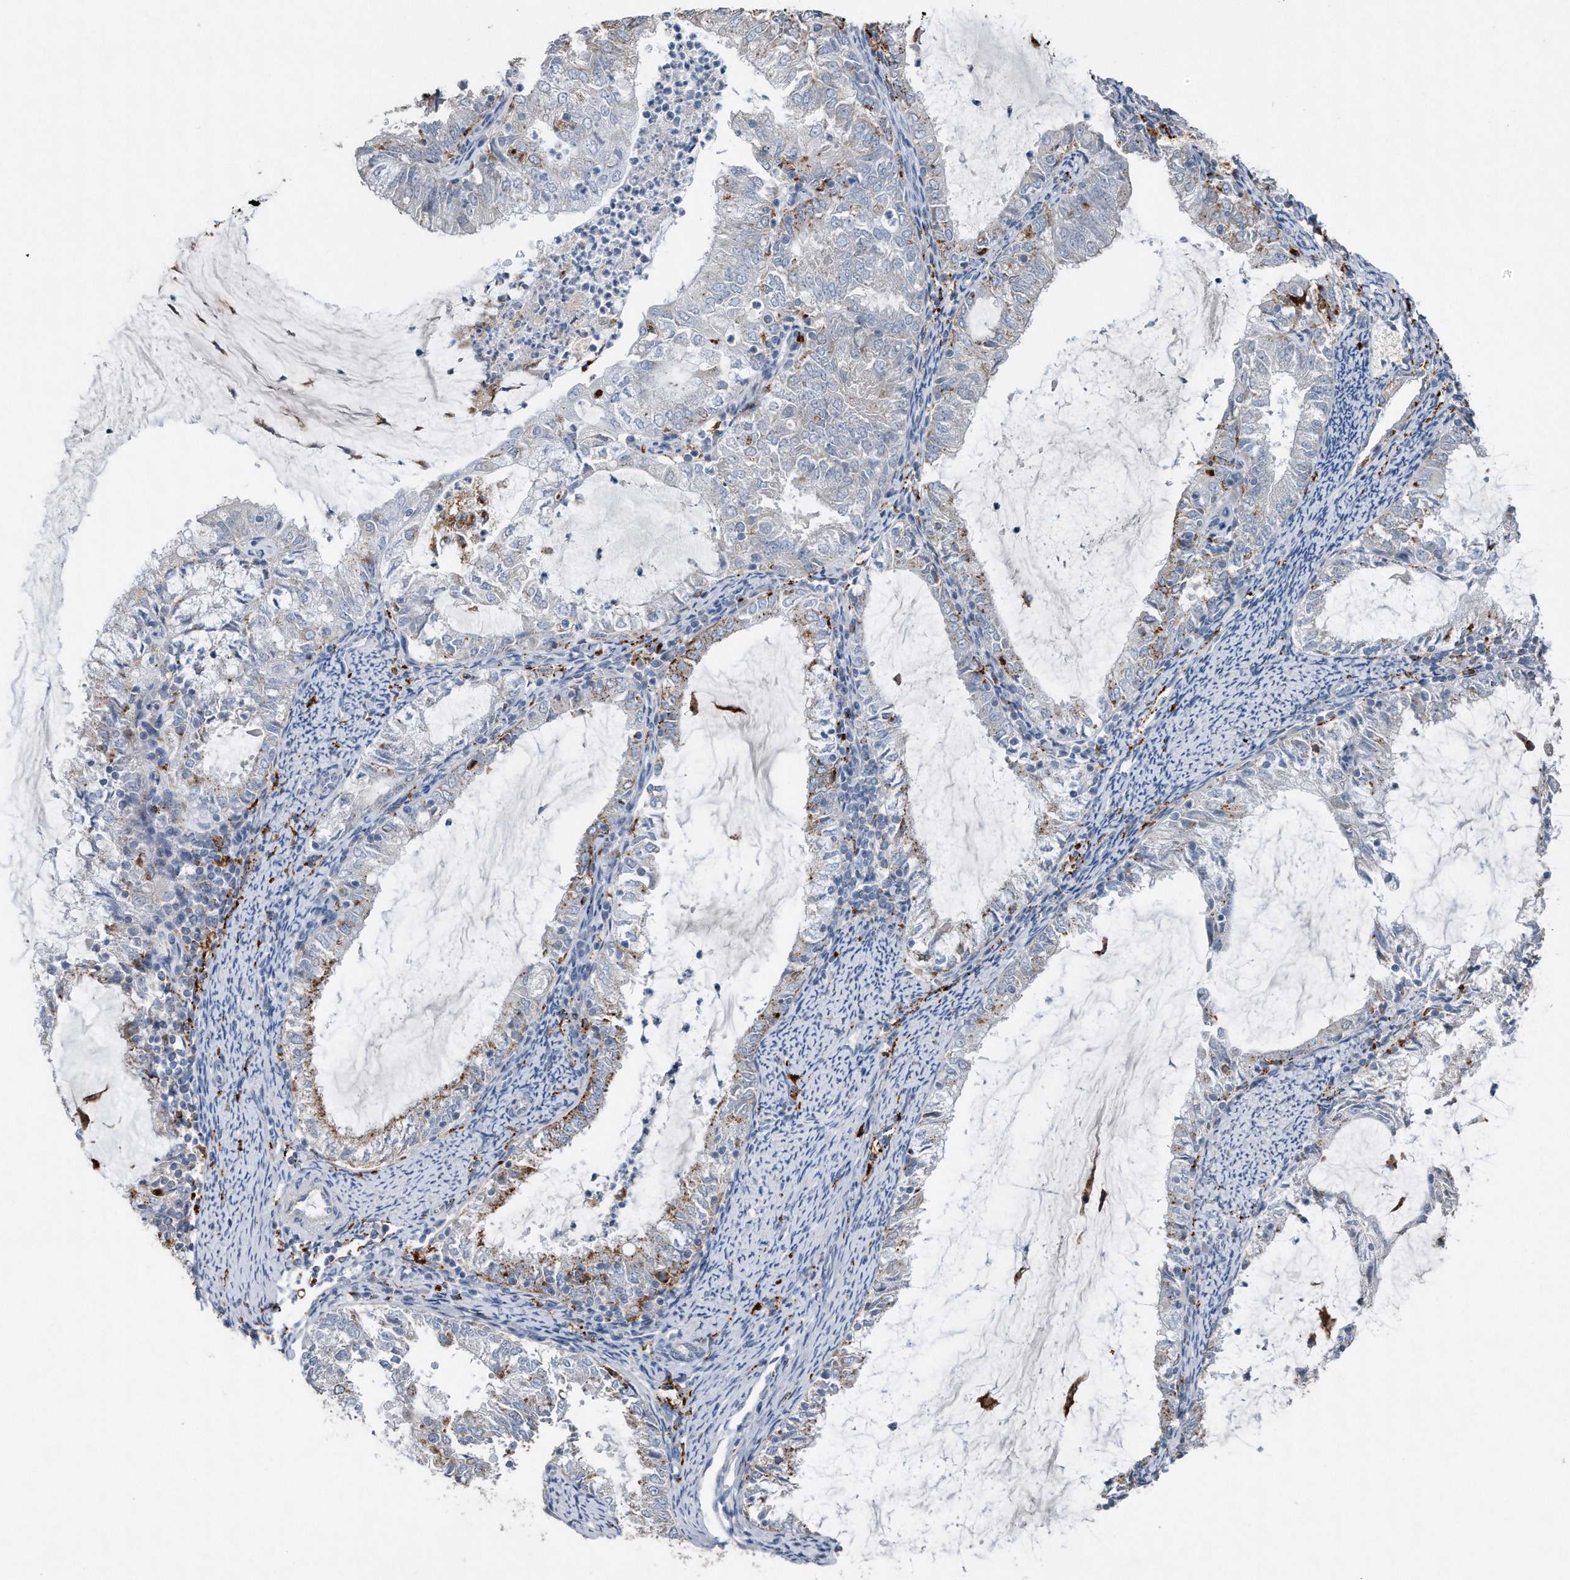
{"staining": {"intensity": "moderate", "quantity": "<25%", "location": "cytoplasmic/membranous"}, "tissue": "endometrial cancer", "cell_type": "Tumor cells", "image_type": "cancer", "snomed": [{"axis": "morphology", "description": "Adenocarcinoma, NOS"}, {"axis": "topography", "description": "Endometrium"}], "caption": "Immunohistochemistry of adenocarcinoma (endometrial) exhibits low levels of moderate cytoplasmic/membranous expression in about <25% of tumor cells.", "gene": "ZNF772", "patient": {"sex": "female", "age": 57}}